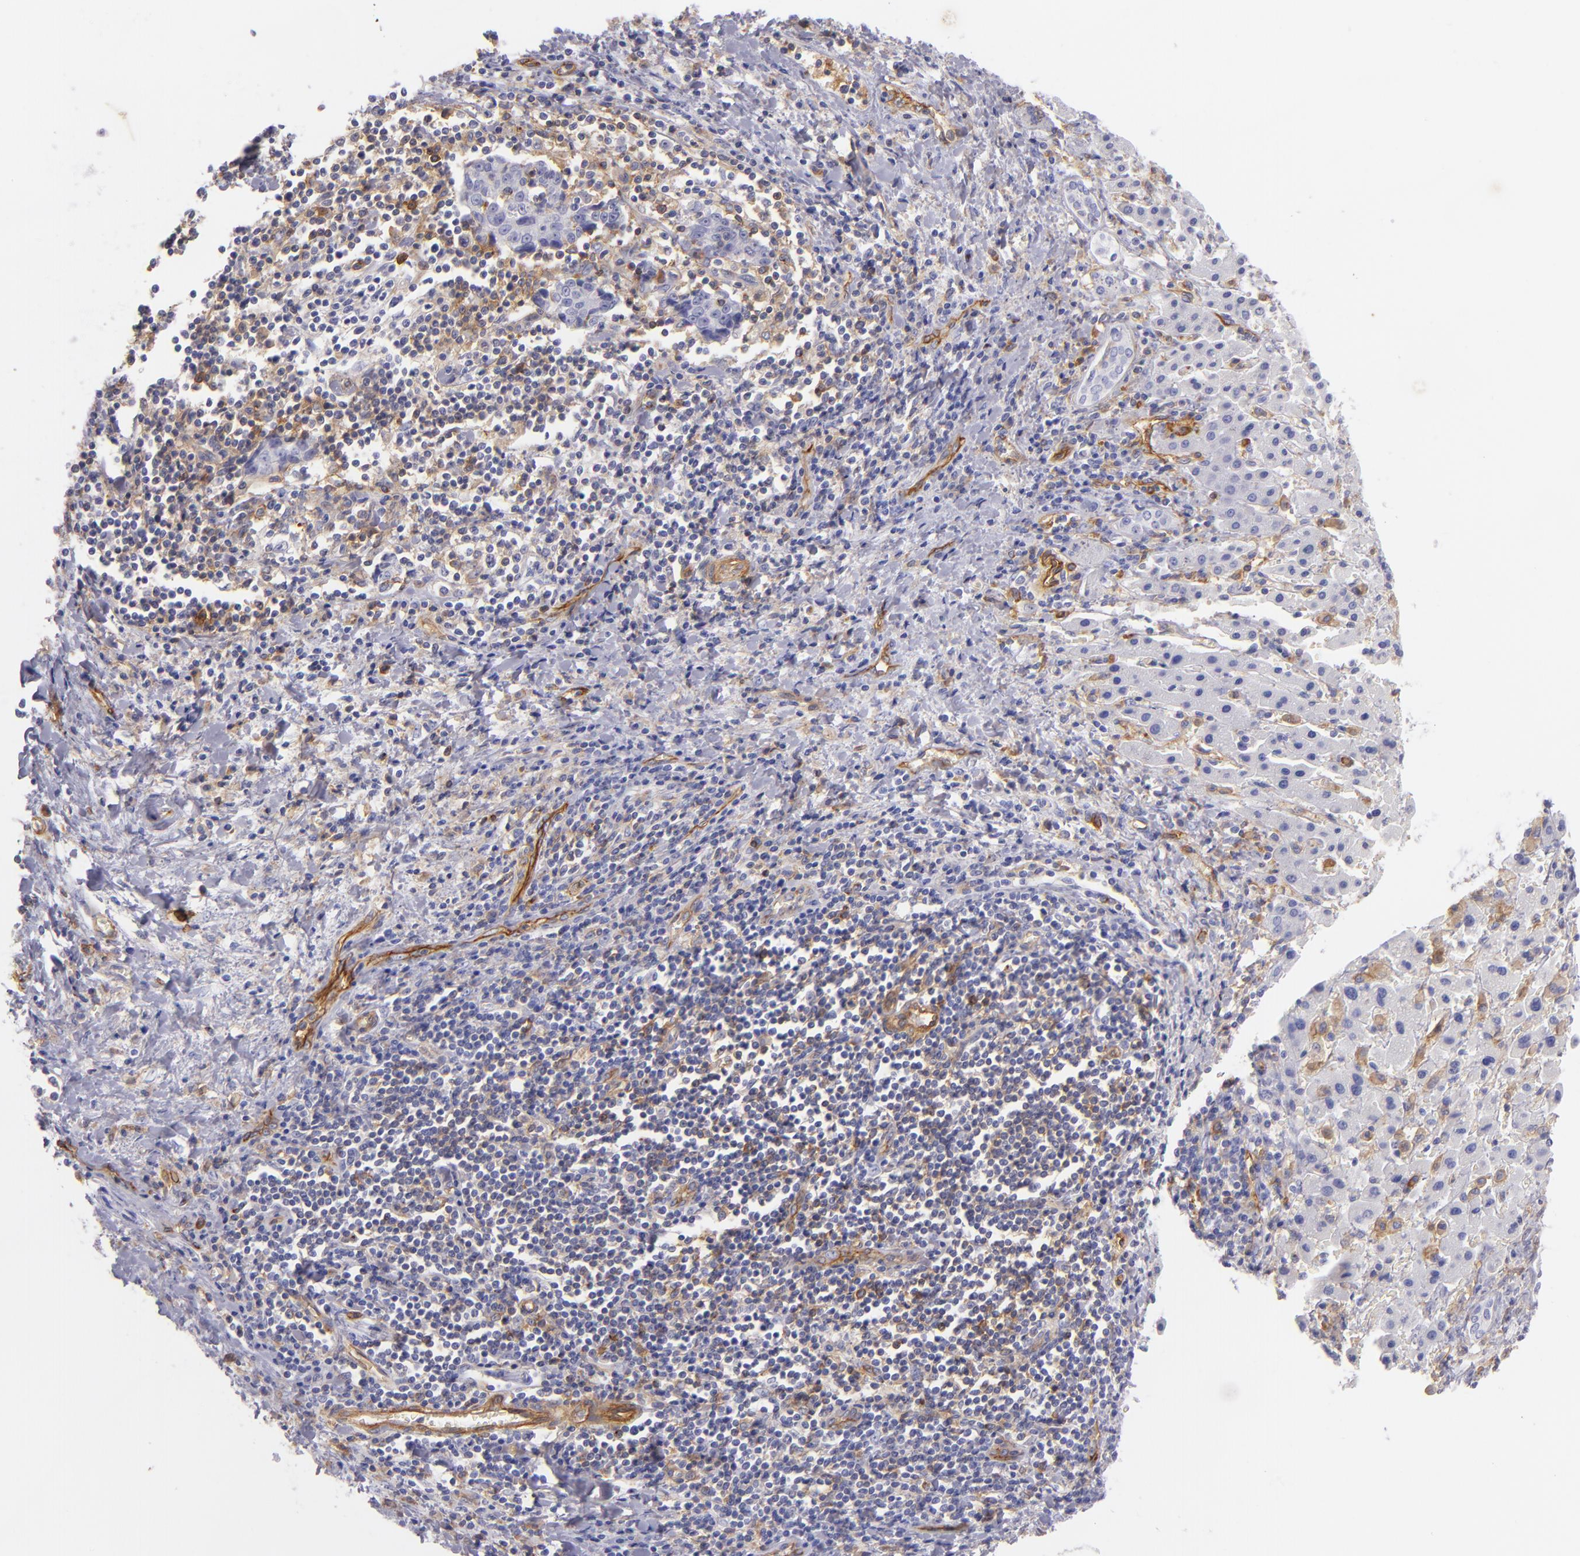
{"staining": {"intensity": "negative", "quantity": "none", "location": "none"}, "tissue": "liver cancer", "cell_type": "Tumor cells", "image_type": "cancer", "snomed": [{"axis": "morphology", "description": "Cholangiocarcinoma"}, {"axis": "topography", "description": "Liver"}], "caption": "Immunohistochemical staining of cholangiocarcinoma (liver) demonstrates no significant positivity in tumor cells. (Stains: DAB immunohistochemistry with hematoxylin counter stain, Microscopy: brightfield microscopy at high magnification).", "gene": "ENTPD1", "patient": {"sex": "male", "age": 57}}